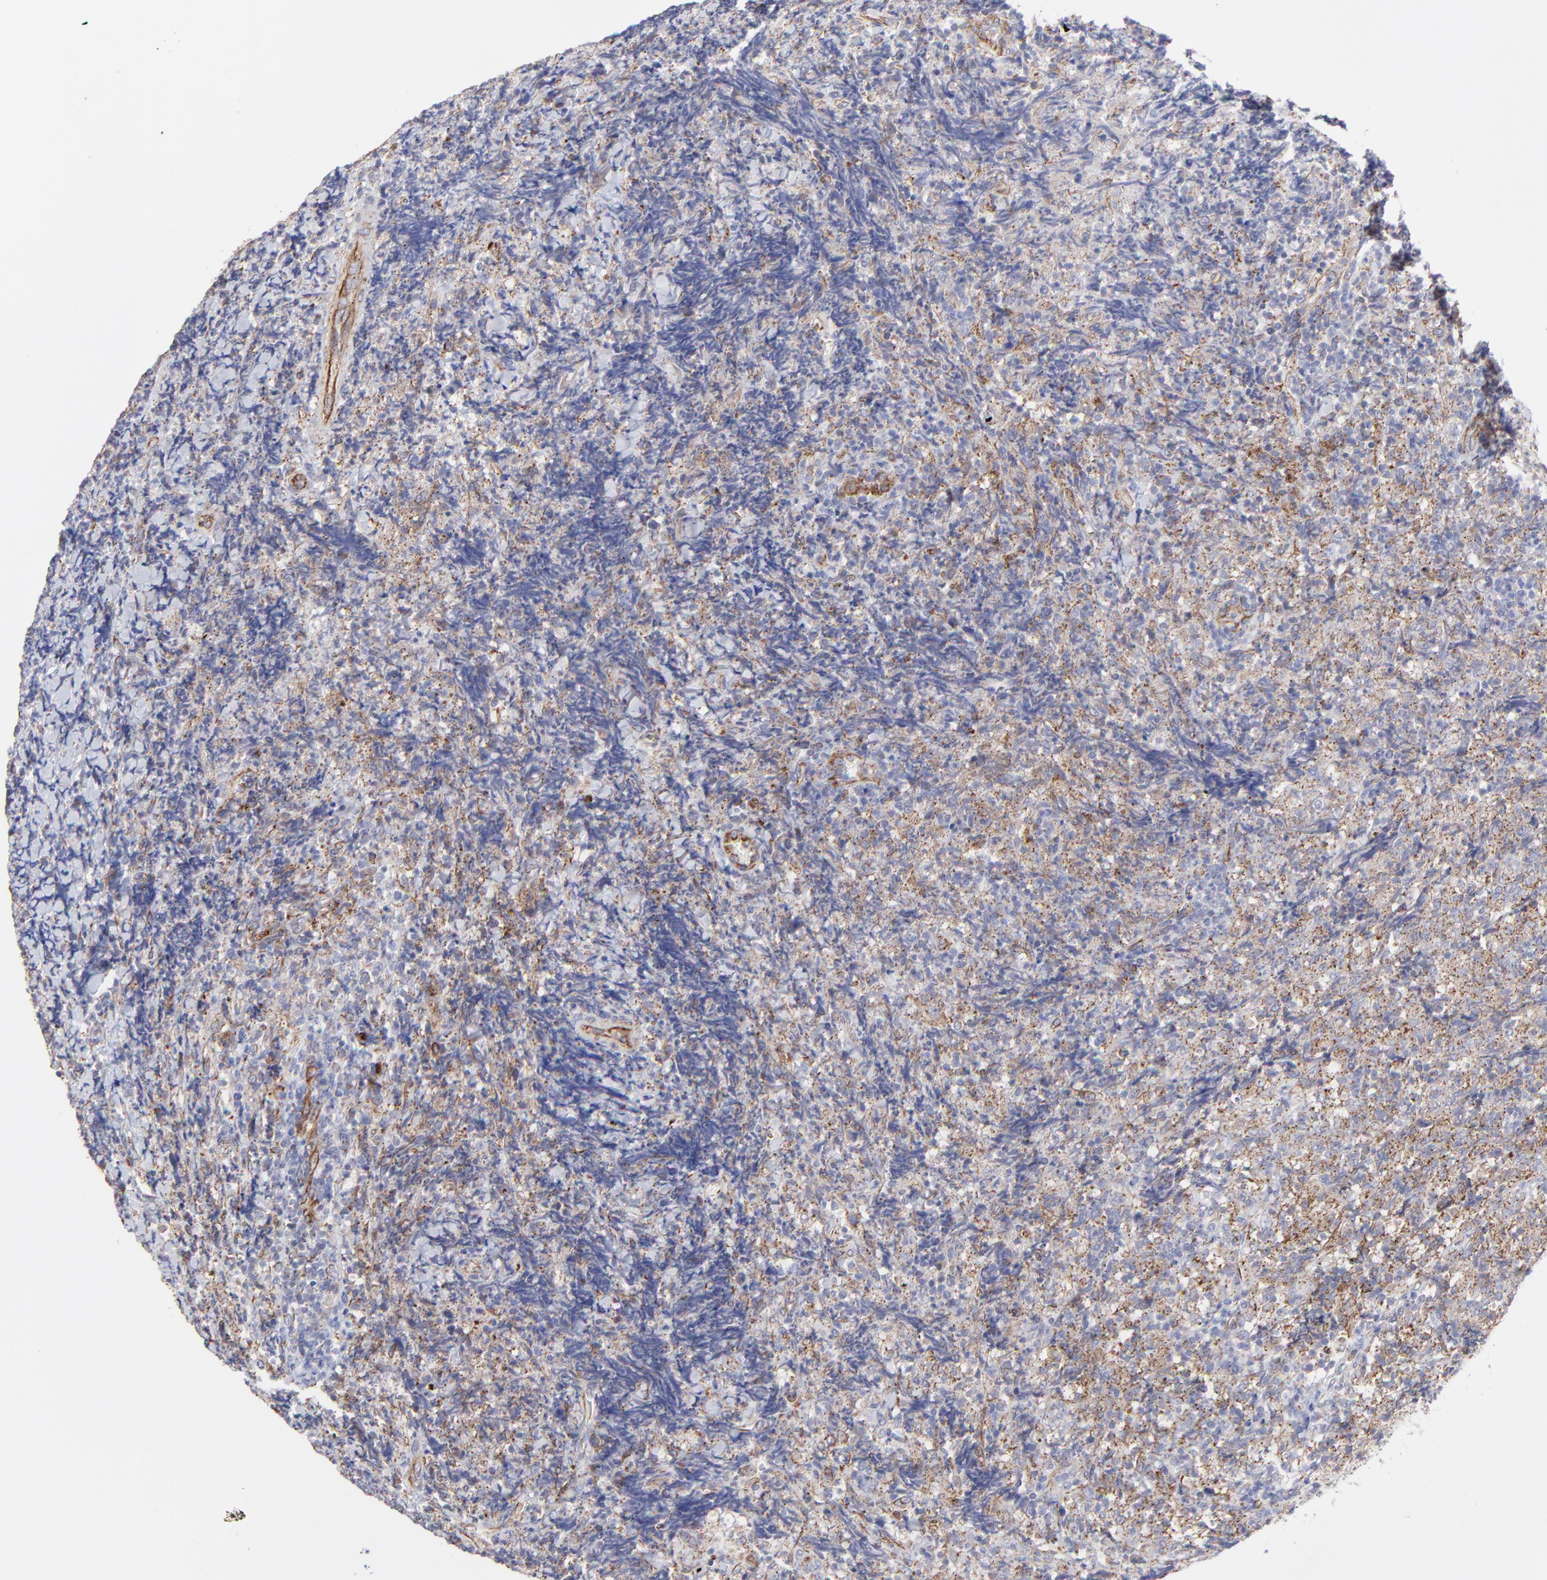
{"staining": {"intensity": "weak", "quantity": "25%-75%", "location": "cytoplasmic/membranous"}, "tissue": "lymphoma", "cell_type": "Tumor cells", "image_type": "cancer", "snomed": [{"axis": "morphology", "description": "Malignant lymphoma, non-Hodgkin's type, High grade"}, {"axis": "topography", "description": "Tonsil"}], "caption": "Protein staining of malignant lymphoma, non-Hodgkin's type (high-grade) tissue displays weak cytoplasmic/membranous positivity in about 25%-75% of tumor cells.", "gene": "COX8C", "patient": {"sex": "female", "age": 36}}